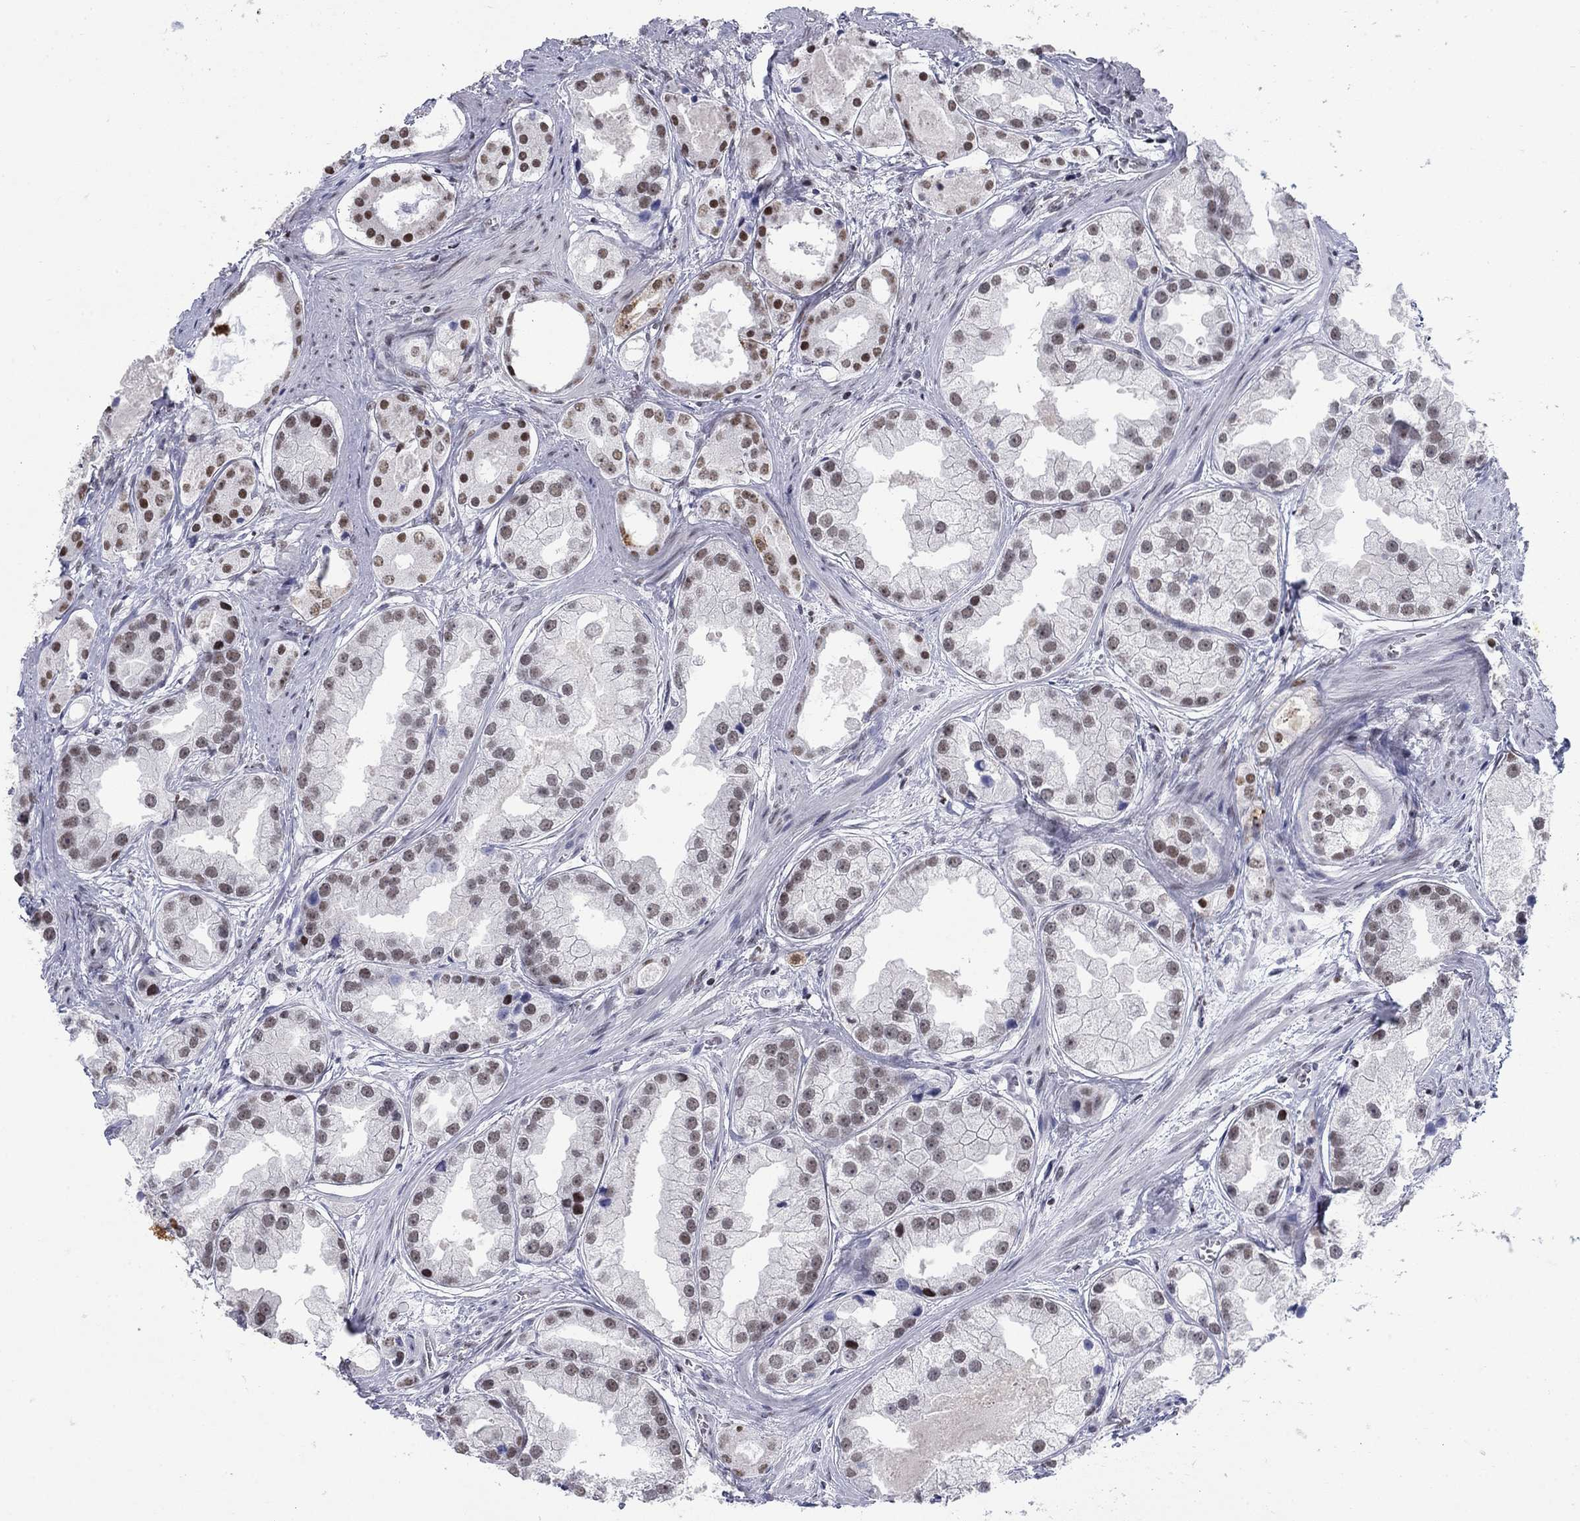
{"staining": {"intensity": "moderate", "quantity": "25%-75%", "location": "nuclear"}, "tissue": "prostate cancer", "cell_type": "Tumor cells", "image_type": "cancer", "snomed": [{"axis": "morphology", "description": "Adenocarcinoma, NOS"}, {"axis": "topography", "description": "Prostate"}], "caption": "Immunohistochemical staining of prostate adenocarcinoma shows medium levels of moderate nuclear expression in approximately 25%-75% of tumor cells. Nuclei are stained in blue.", "gene": "NPAS3", "patient": {"sex": "male", "age": 61}}